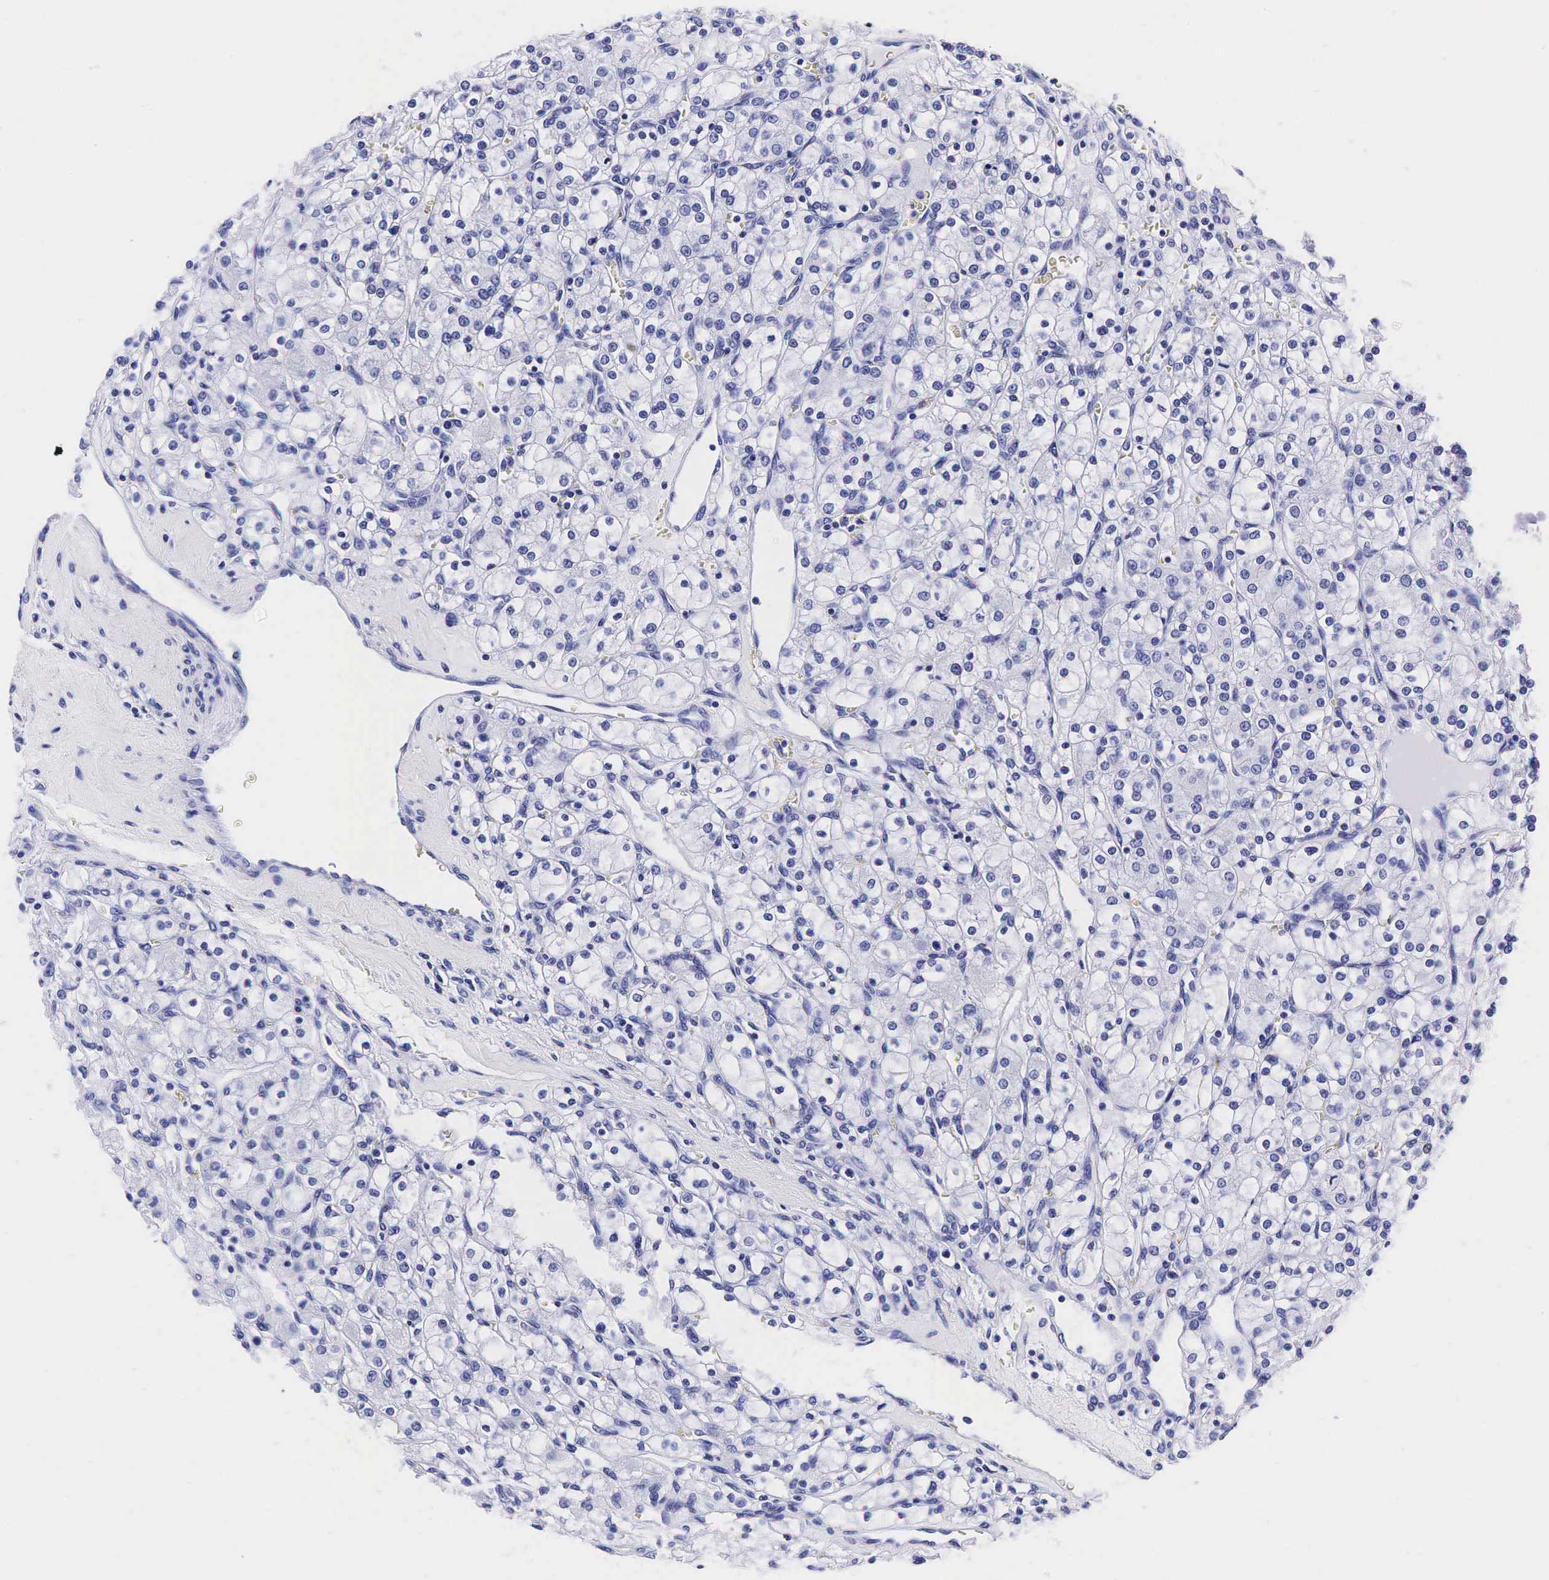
{"staining": {"intensity": "negative", "quantity": "none", "location": "none"}, "tissue": "renal cancer", "cell_type": "Tumor cells", "image_type": "cancer", "snomed": [{"axis": "morphology", "description": "Adenocarcinoma, NOS"}, {"axis": "topography", "description": "Kidney"}], "caption": "Immunohistochemistry micrograph of adenocarcinoma (renal) stained for a protein (brown), which exhibits no positivity in tumor cells. (DAB (3,3'-diaminobenzidine) IHC, high magnification).", "gene": "TG", "patient": {"sex": "female", "age": 62}}